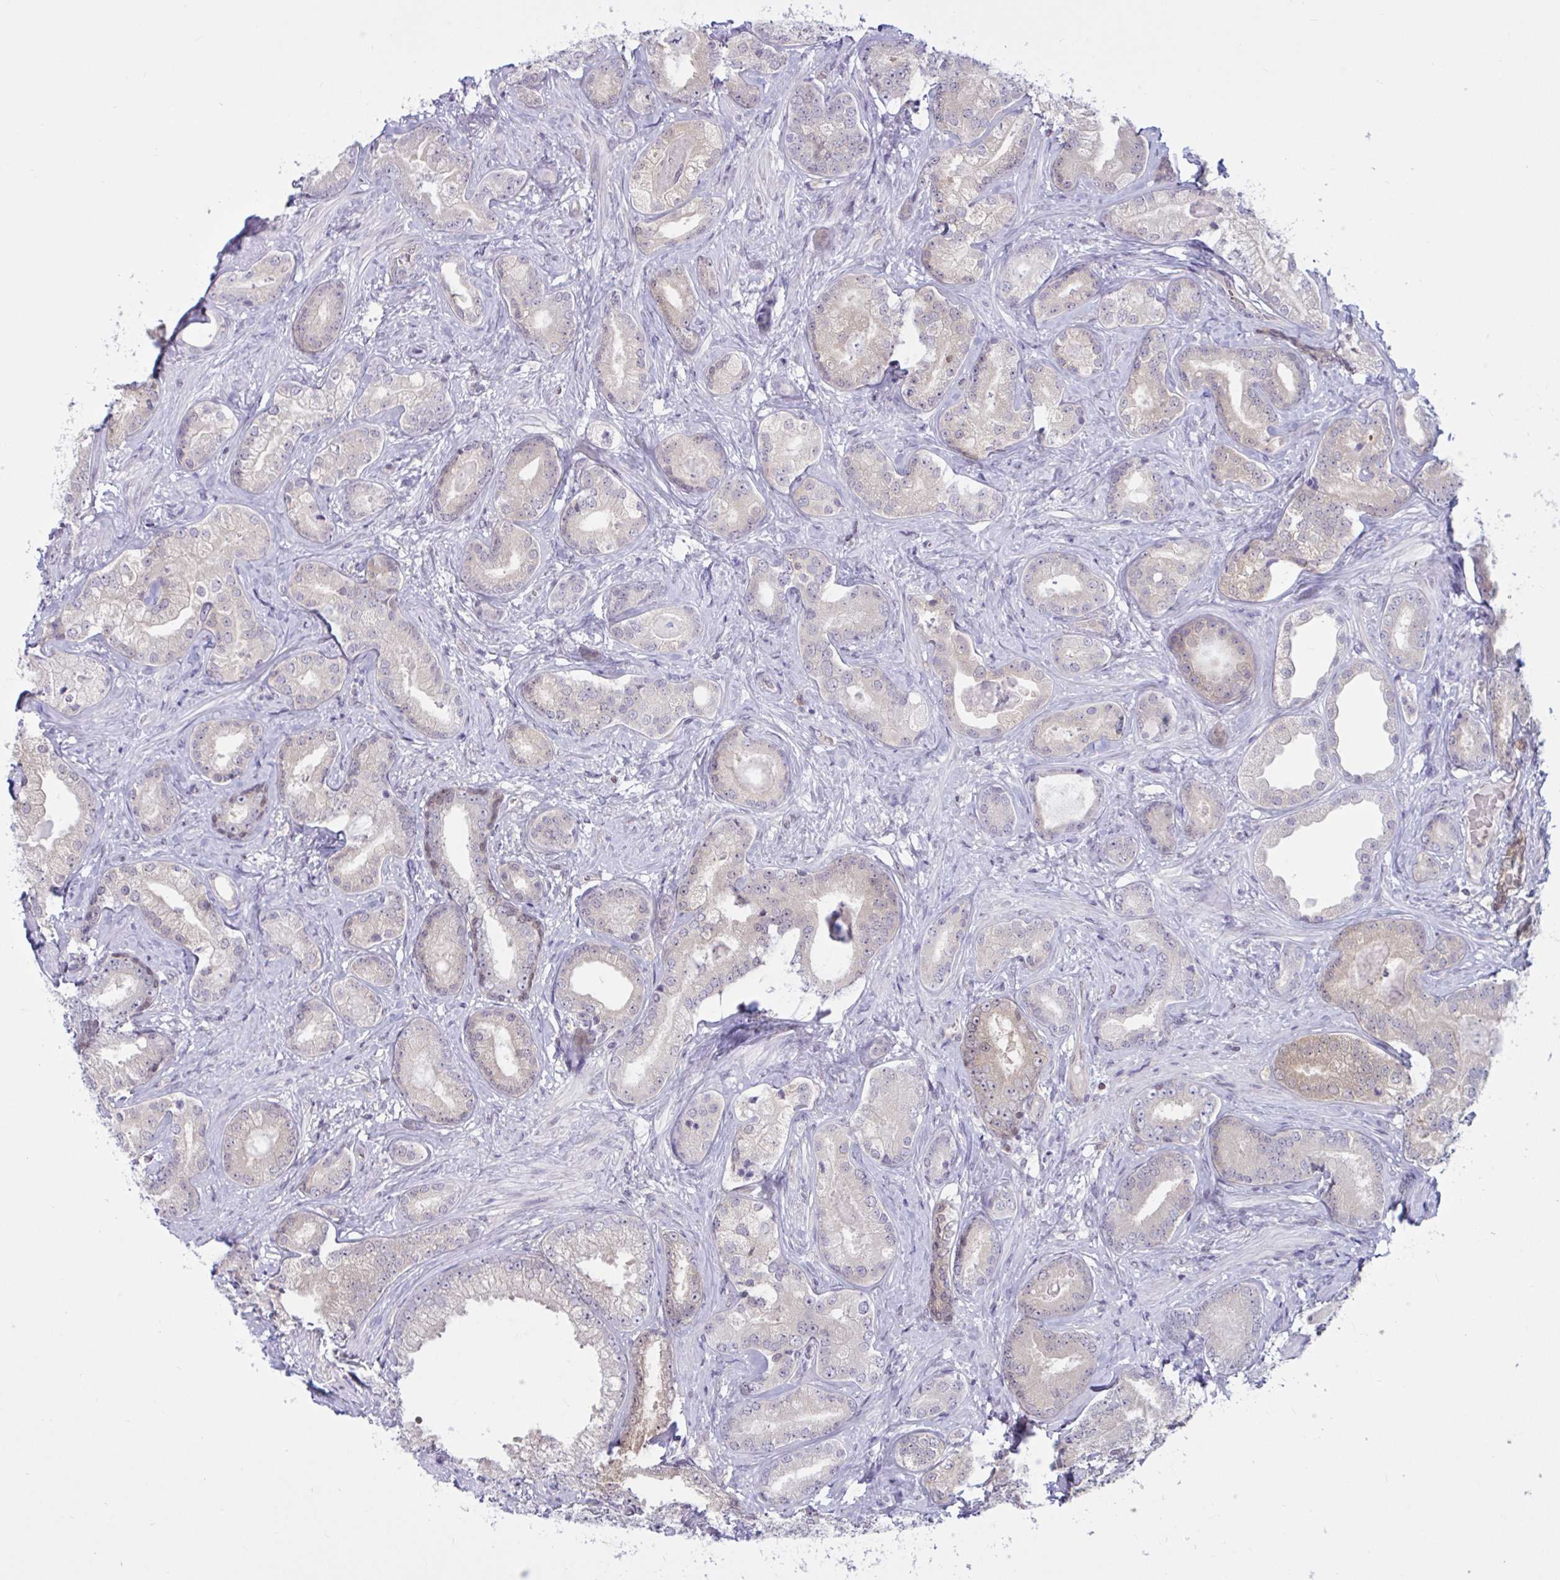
{"staining": {"intensity": "negative", "quantity": "none", "location": "none"}, "tissue": "prostate cancer", "cell_type": "Tumor cells", "image_type": "cancer", "snomed": [{"axis": "morphology", "description": "Adenocarcinoma, High grade"}, {"axis": "topography", "description": "Prostate"}], "caption": "An immunohistochemistry (IHC) micrograph of prostate cancer (high-grade adenocarcinoma) is shown. There is no staining in tumor cells of prostate cancer (high-grade adenocarcinoma).", "gene": "TSN", "patient": {"sex": "male", "age": 62}}